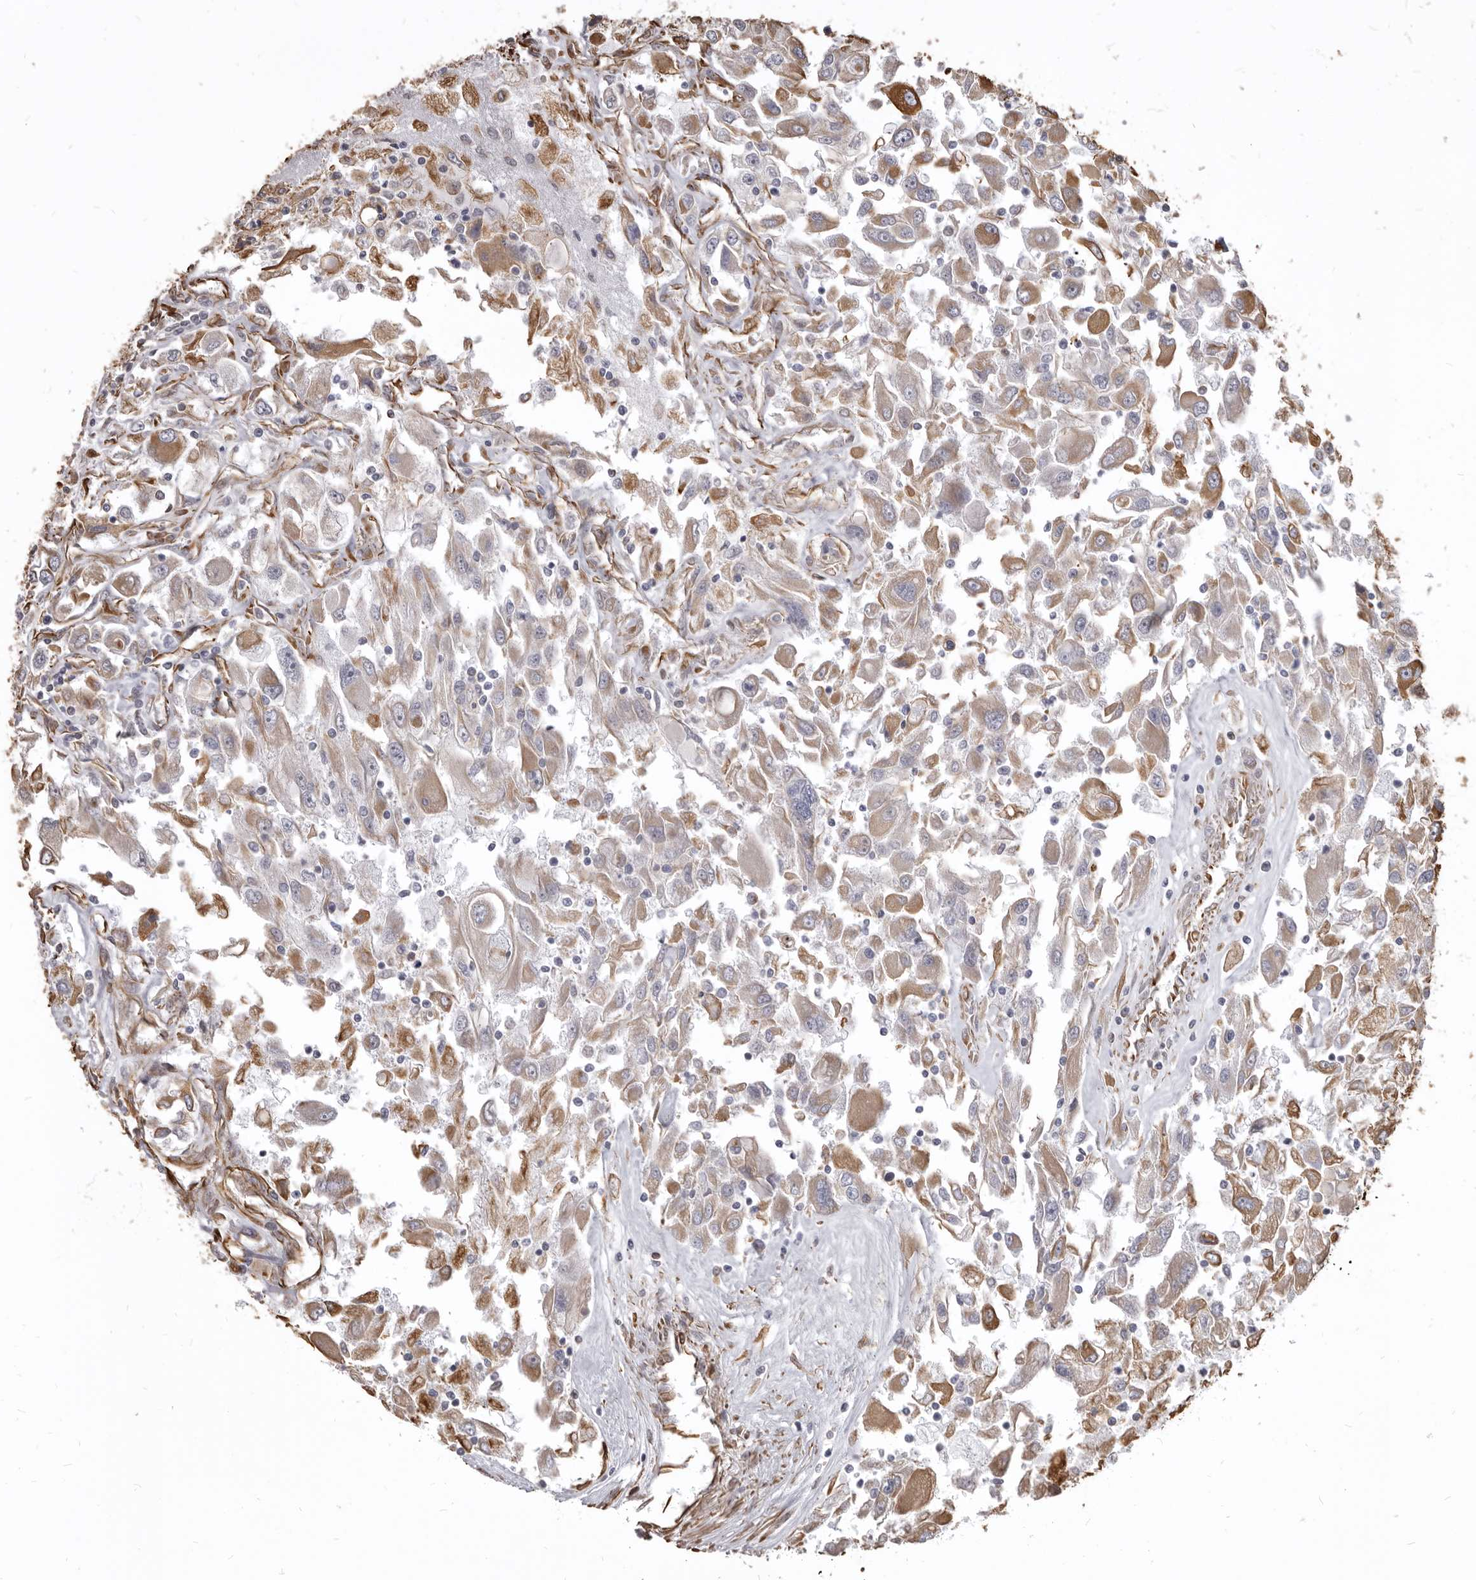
{"staining": {"intensity": "moderate", "quantity": ">75%", "location": "cytoplasmic/membranous"}, "tissue": "renal cancer", "cell_type": "Tumor cells", "image_type": "cancer", "snomed": [{"axis": "morphology", "description": "Adenocarcinoma, NOS"}, {"axis": "topography", "description": "Kidney"}], "caption": "A brown stain labels moderate cytoplasmic/membranous staining of a protein in human renal cancer tumor cells.", "gene": "MTURN", "patient": {"sex": "female", "age": 52}}